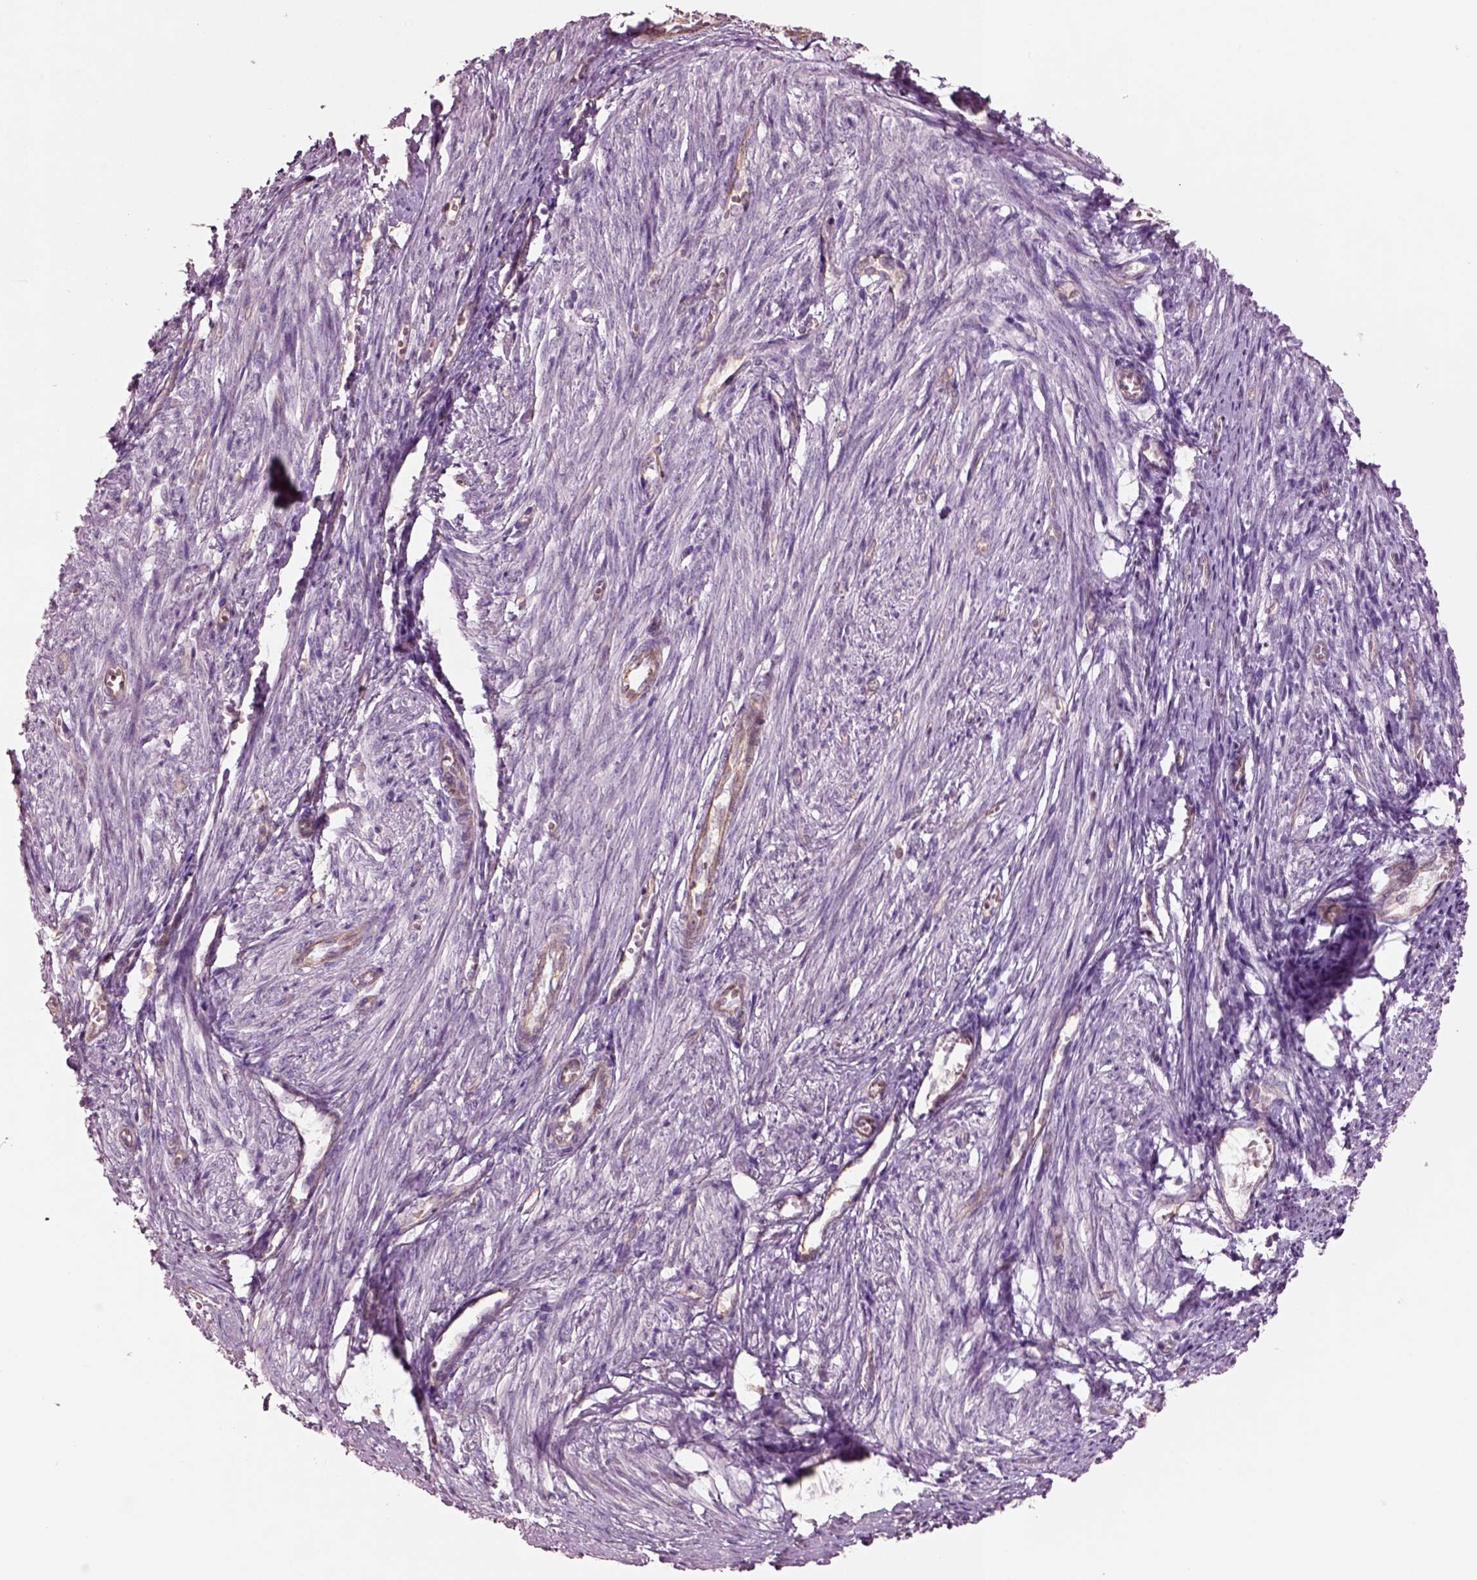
{"staining": {"intensity": "negative", "quantity": "none", "location": "none"}, "tissue": "endometrium", "cell_type": "Cells in endometrial stroma", "image_type": "normal", "snomed": [{"axis": "morphology", "description": "Normal tissue, NOS"}, {"axis": "topography", "description": "Endometrium"}], "caption": "A histopathology image of endometrium stained for a protein shows no brown staining in cells in endometrial stroma.", "gene": "DUOXA2", "patient": {"sex": "female", "age": 50}}